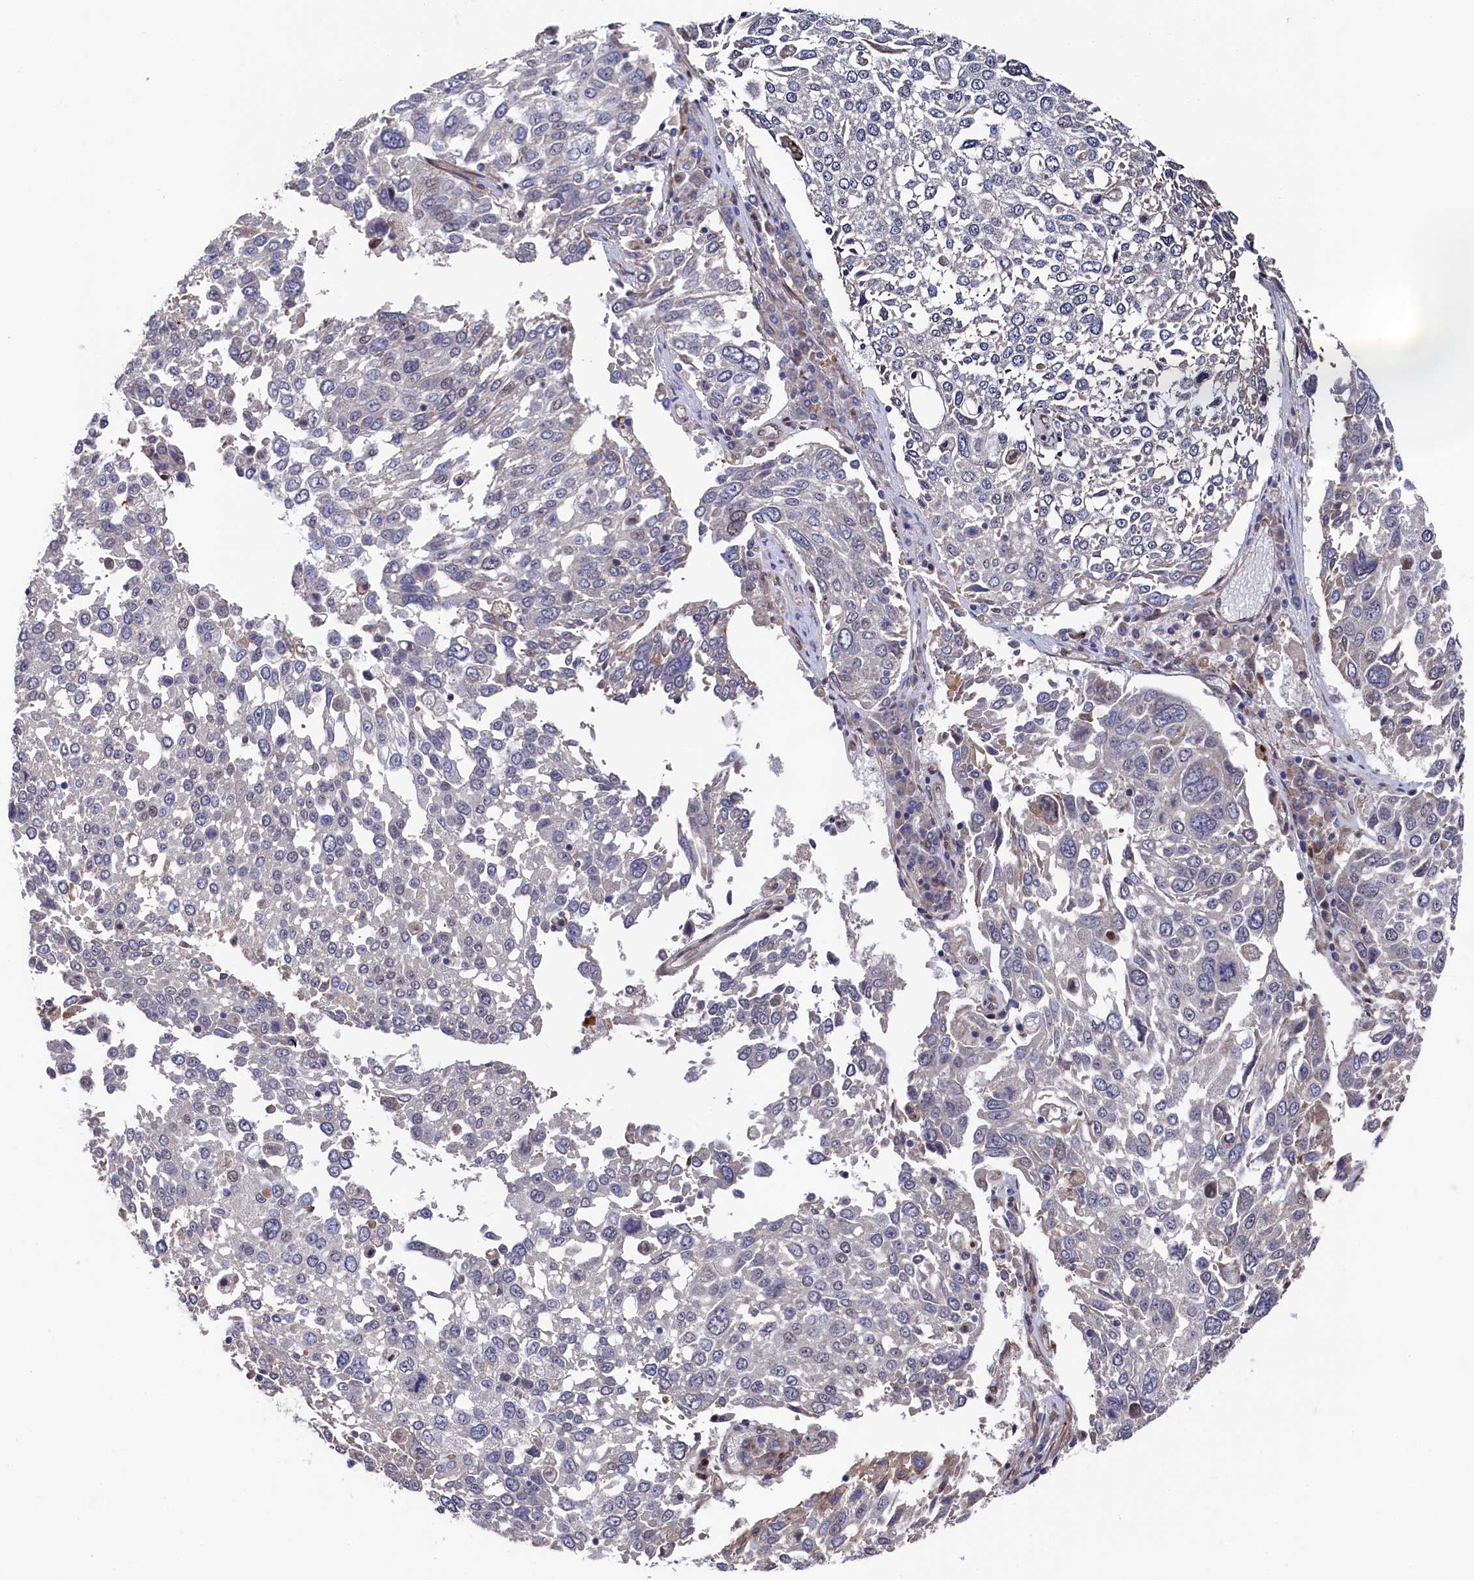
{"staining": {"intensity": "negative", "quantity": "none", "location": "none"}, "tissue": "lung cancer", "cell_type": "Tumor cells", "image_type": "cancer", "snomed": [{"axis": "morphology", "description": "Squamous cell carcinoma, NOS"}, {"axis": "topography", "description": "Lung"}], "caption": "IHC photomicrograph of neoplastic tissue: lung cancer (squamous cell carcinoma) stained with DAB (3,3'-diaminobenzidine) demonstrates no significant protein expression in tumor cells.", "gene": "ZNF891", "patient": {"sex": "male", "age": 65}}